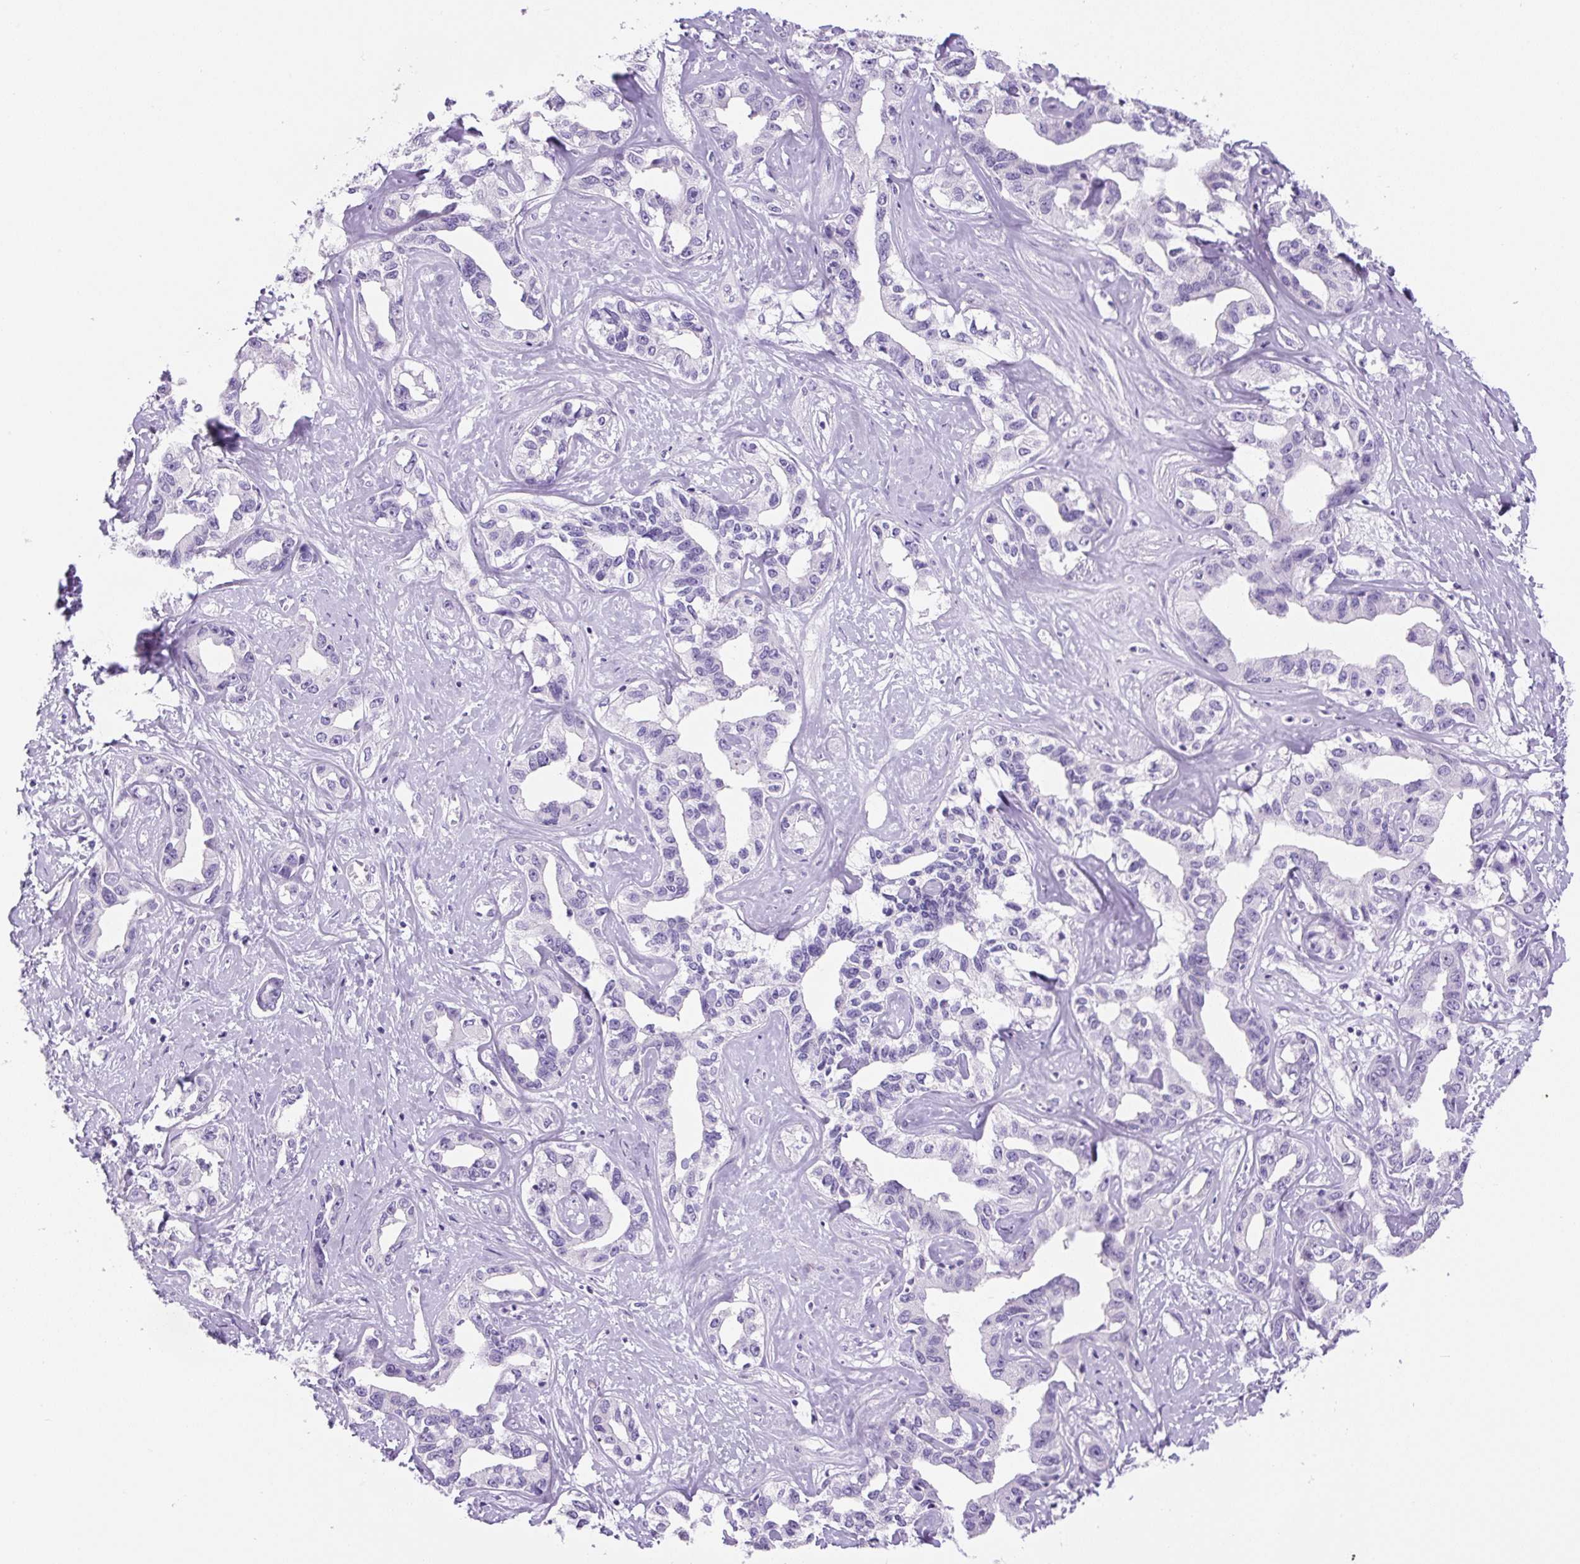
{"staining": {"intensity": "negative", "quantity": "none", "location": "none"}, "tissue": "liver cancer", "cell_type": "Tumor cells", "image_type": "cancer", "snomed": [{"axis": "morphology", "description": "Cholangiocarcinoma"}, {"axis": "topography", "description": "Liver"}], "caption": "Cholangiocarcinoma (liver) stained for a protein using immunohistochemistry (IHC) shows no staining tumor cells.", "gene": "PRRT1", "patient": {"sex": "male", "age": 59}}